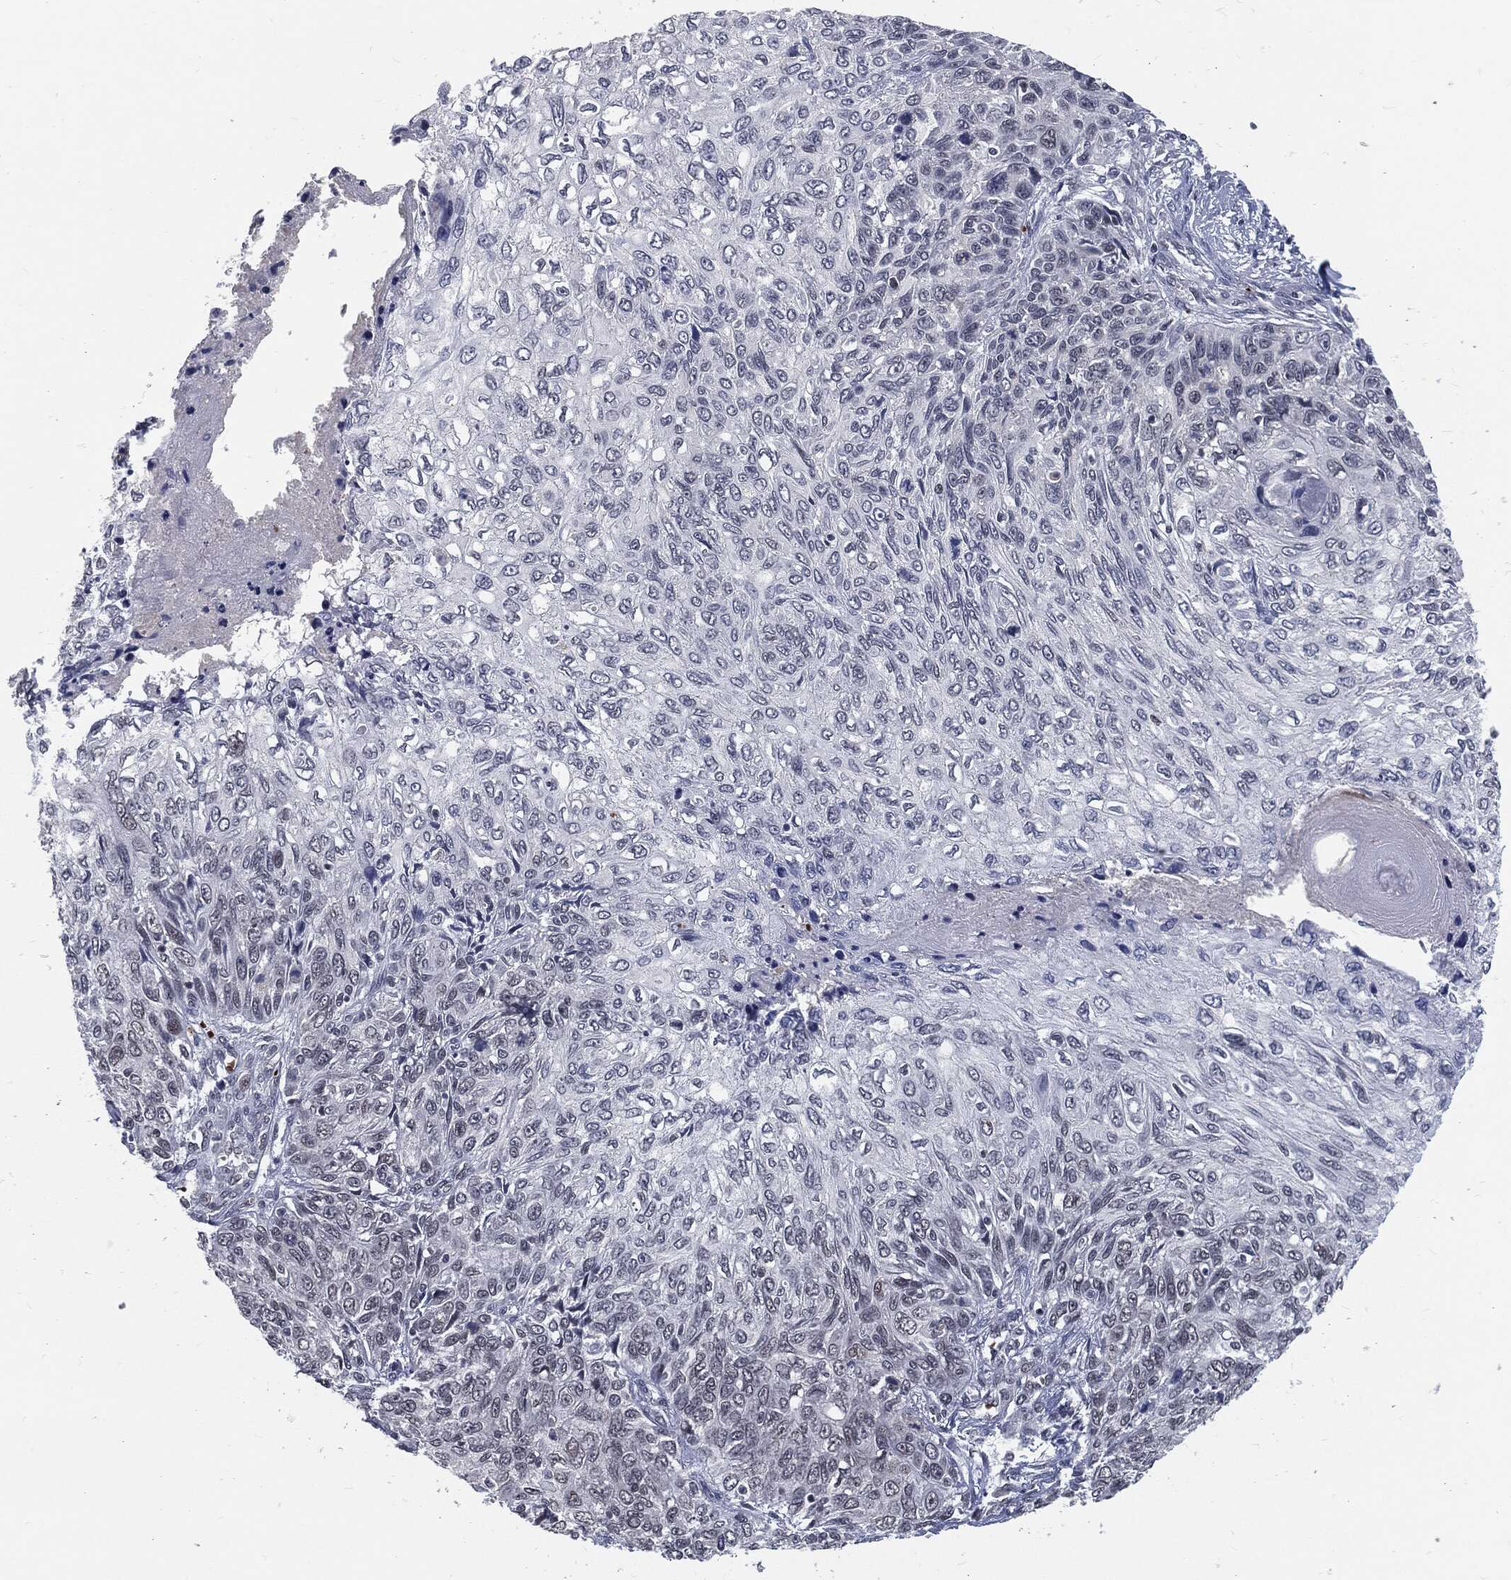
{"staining": {"intensity": "negative", "quantity": "none", "location": "none"}, "tissue": "skin cancer", "cell_type": "Tumor cells", "image_type": "cancer", "snomed": [{"axis": "morphology", "description": "Squamous cell carcinoma, NOS"}, {"axis": "topography", "description": "Skin"}], "caption": "Immunohistochemistry of skin cancer (squamous cell carcinoma) reveals no staining in tumor cells. Nuclei are stained in blue.", "gene": "ANXA1", "patient": {"sex": "male", "age": 92}}